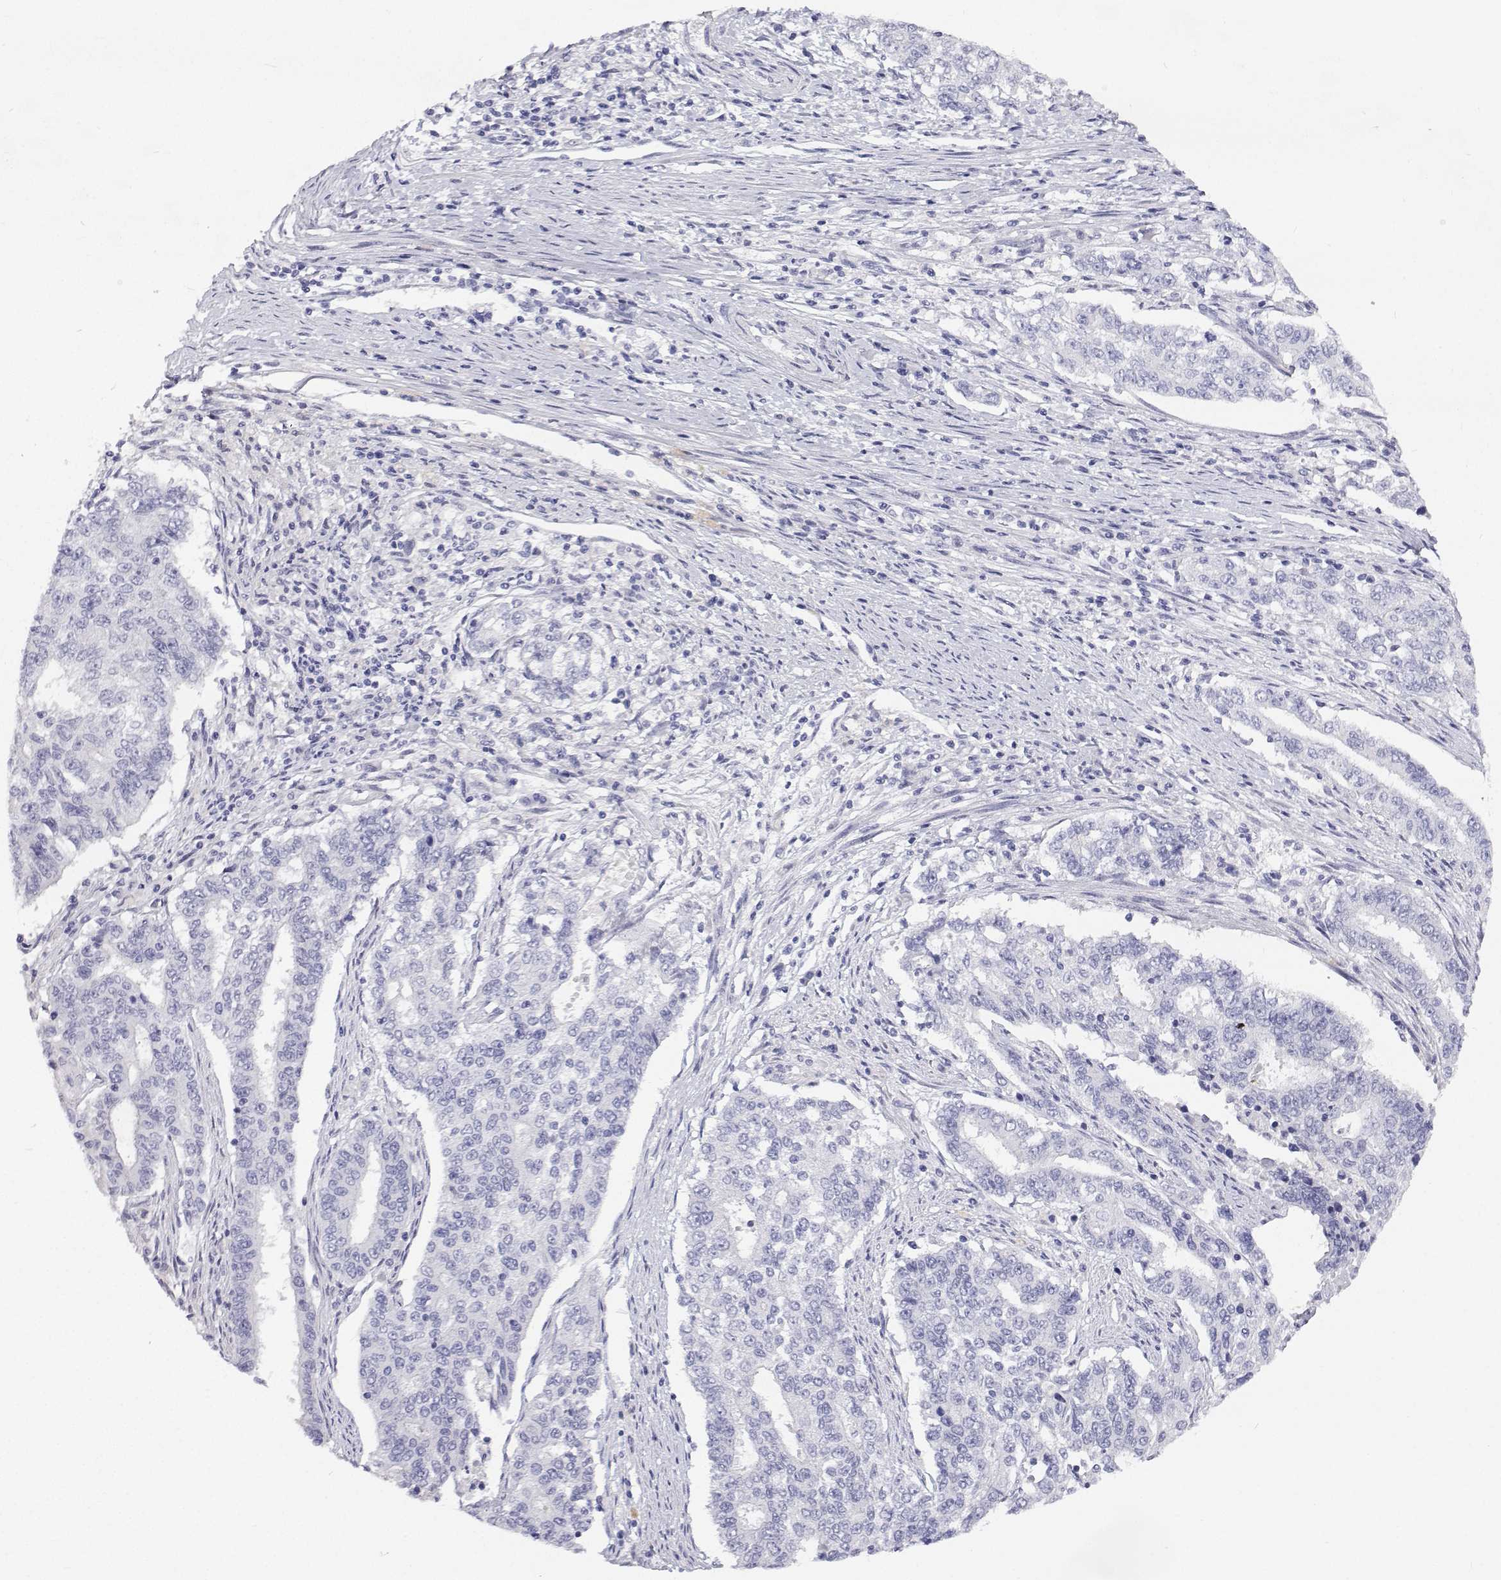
{"staining": {"intensity": "negative", "quantity": "none", "location": "none"}, "tissue": "endometrial cancer", "cell_type": "Tumor cells", "image_type": "cancer", "snomed": [{"axis": "morphology", "description": "Adenocarcinoma, NOS"}, {"axis": "topography", "description": "Uterus"}], "caption": "Immunohistochemistry (IHC) micrograph of neoplastic tissue: endometrial adenocarcinoma stained with DAB (3,3'-diaminobenzidine) shows no significant protein positivity in tumor cells.", "gene": "NCR2", "patient": {"sex": "female", "age": 59}}